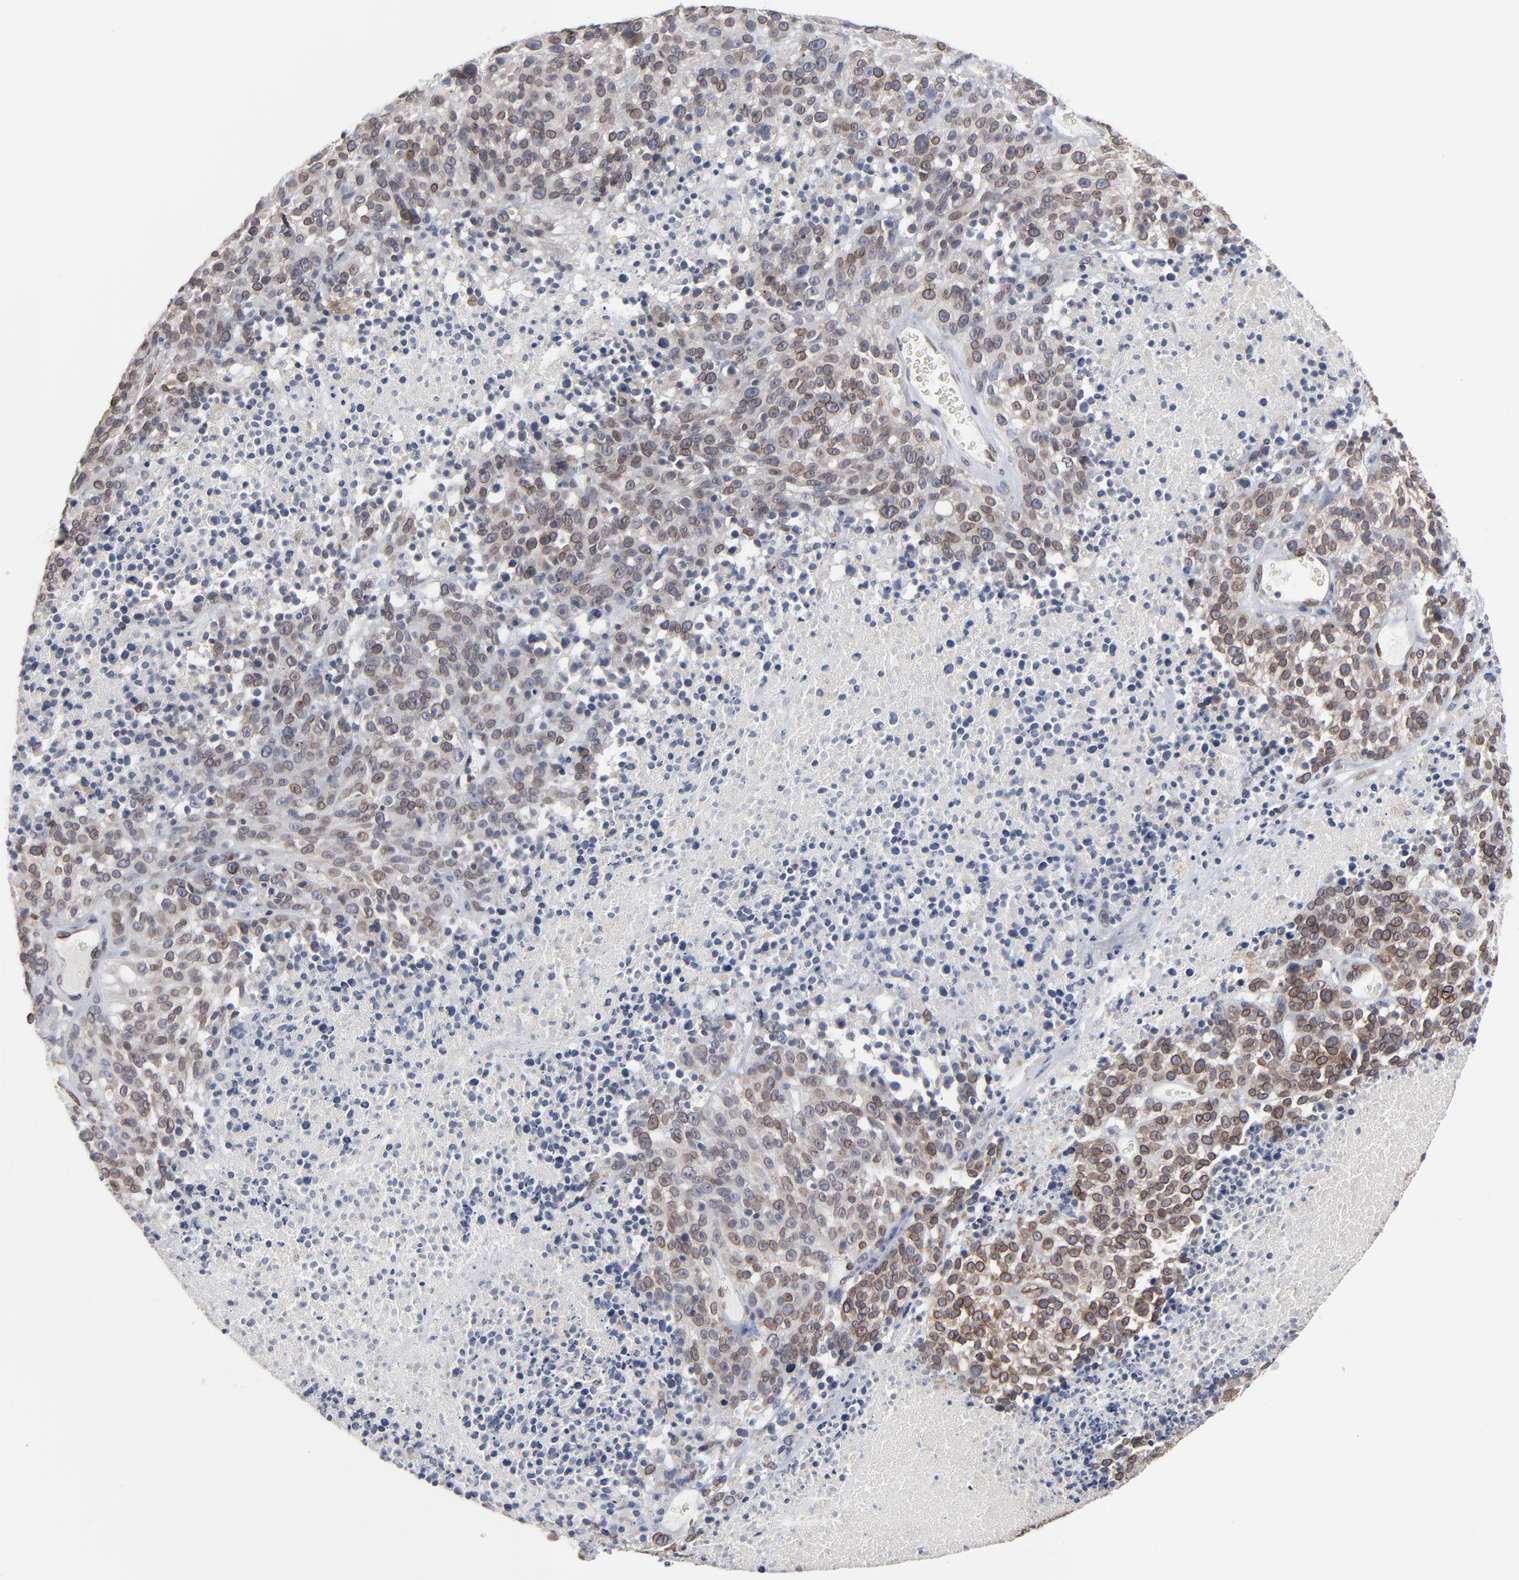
{"staining": {"intensity": "moderate", "quantity": ">75%", "location": "cytoplasmic/membranous,nuclear"}, "tissue": "melanoma", "cell_type": "Tumor cells", "image_type": "cancer", "snomed": [{"axis": "morphology", "description": "Malignant melanoma, Metastatic site"}, {"axis": "topography", "description": "Cerebral cortex"}], "caption": "Tumor cells reveal medium levels of moderate cytoplasmic/membranous and nuclear expression in about >75% of cells in melanoma. (brown staining indicates protein expression, while blue staining denotes nuclei).", "gene": "SYNE2", "patient": {"sex": "female", "age": 52}}